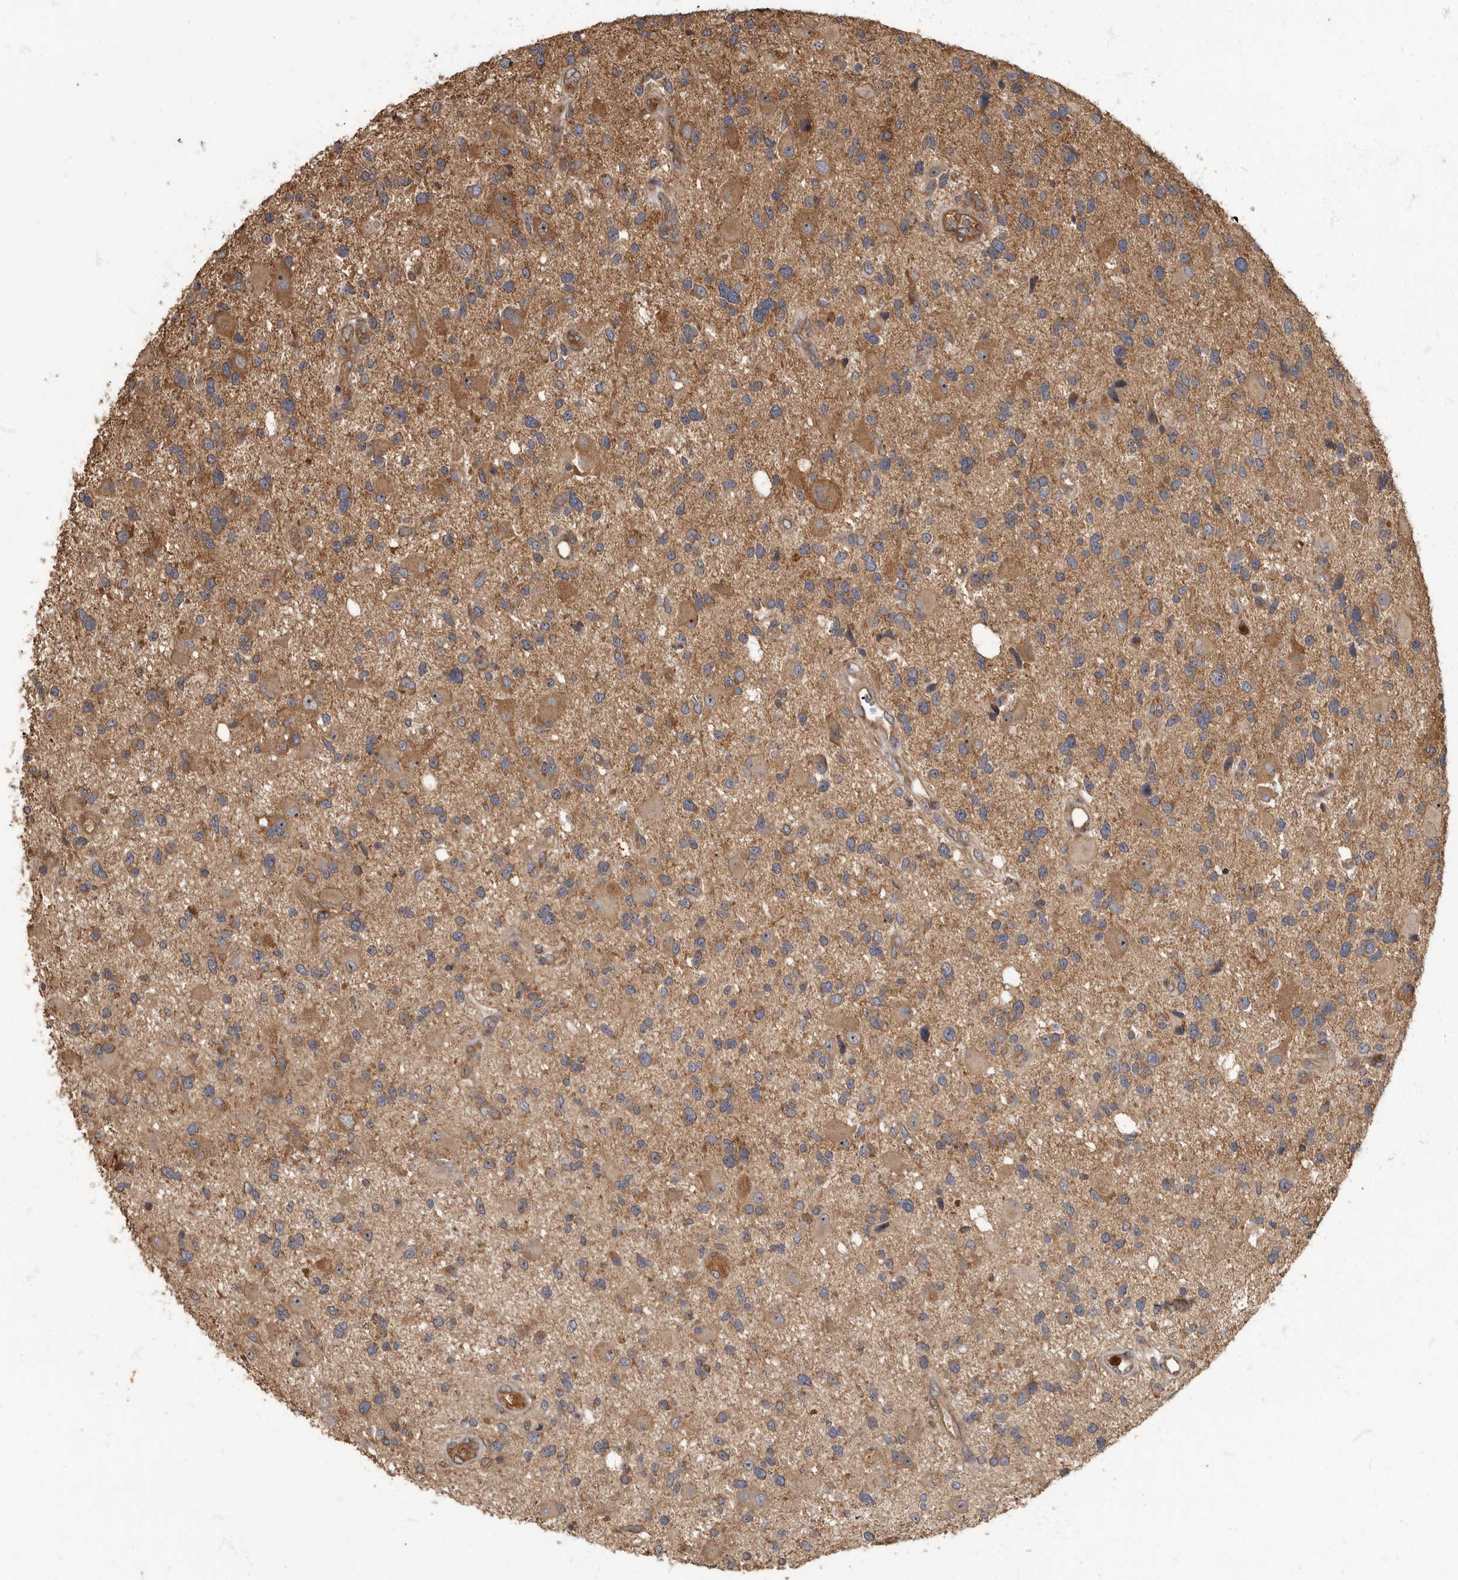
{"staining": {"intensity": "moderate", "quantity": ">75%", "location": "cytoplasmic/membranous"}, "tissue": "glioma", "cell_type": "Tumor cells", "image_type": "cancer", "snomed": [{"axis": "morphology", "description": "Glioma, malignant, High grade"}, {"axis": "topography", "description": "Brain"}], "caption": "Malignant glioma (high-grade) tissue shows moderate cytoplasmic/membranous staining in approximately >75% of tumor cells (Brightfield microscopy of DAB IHC at high magnification).", "gene": "DAAM1", "patient": {"sex": "male", "age": 33}}